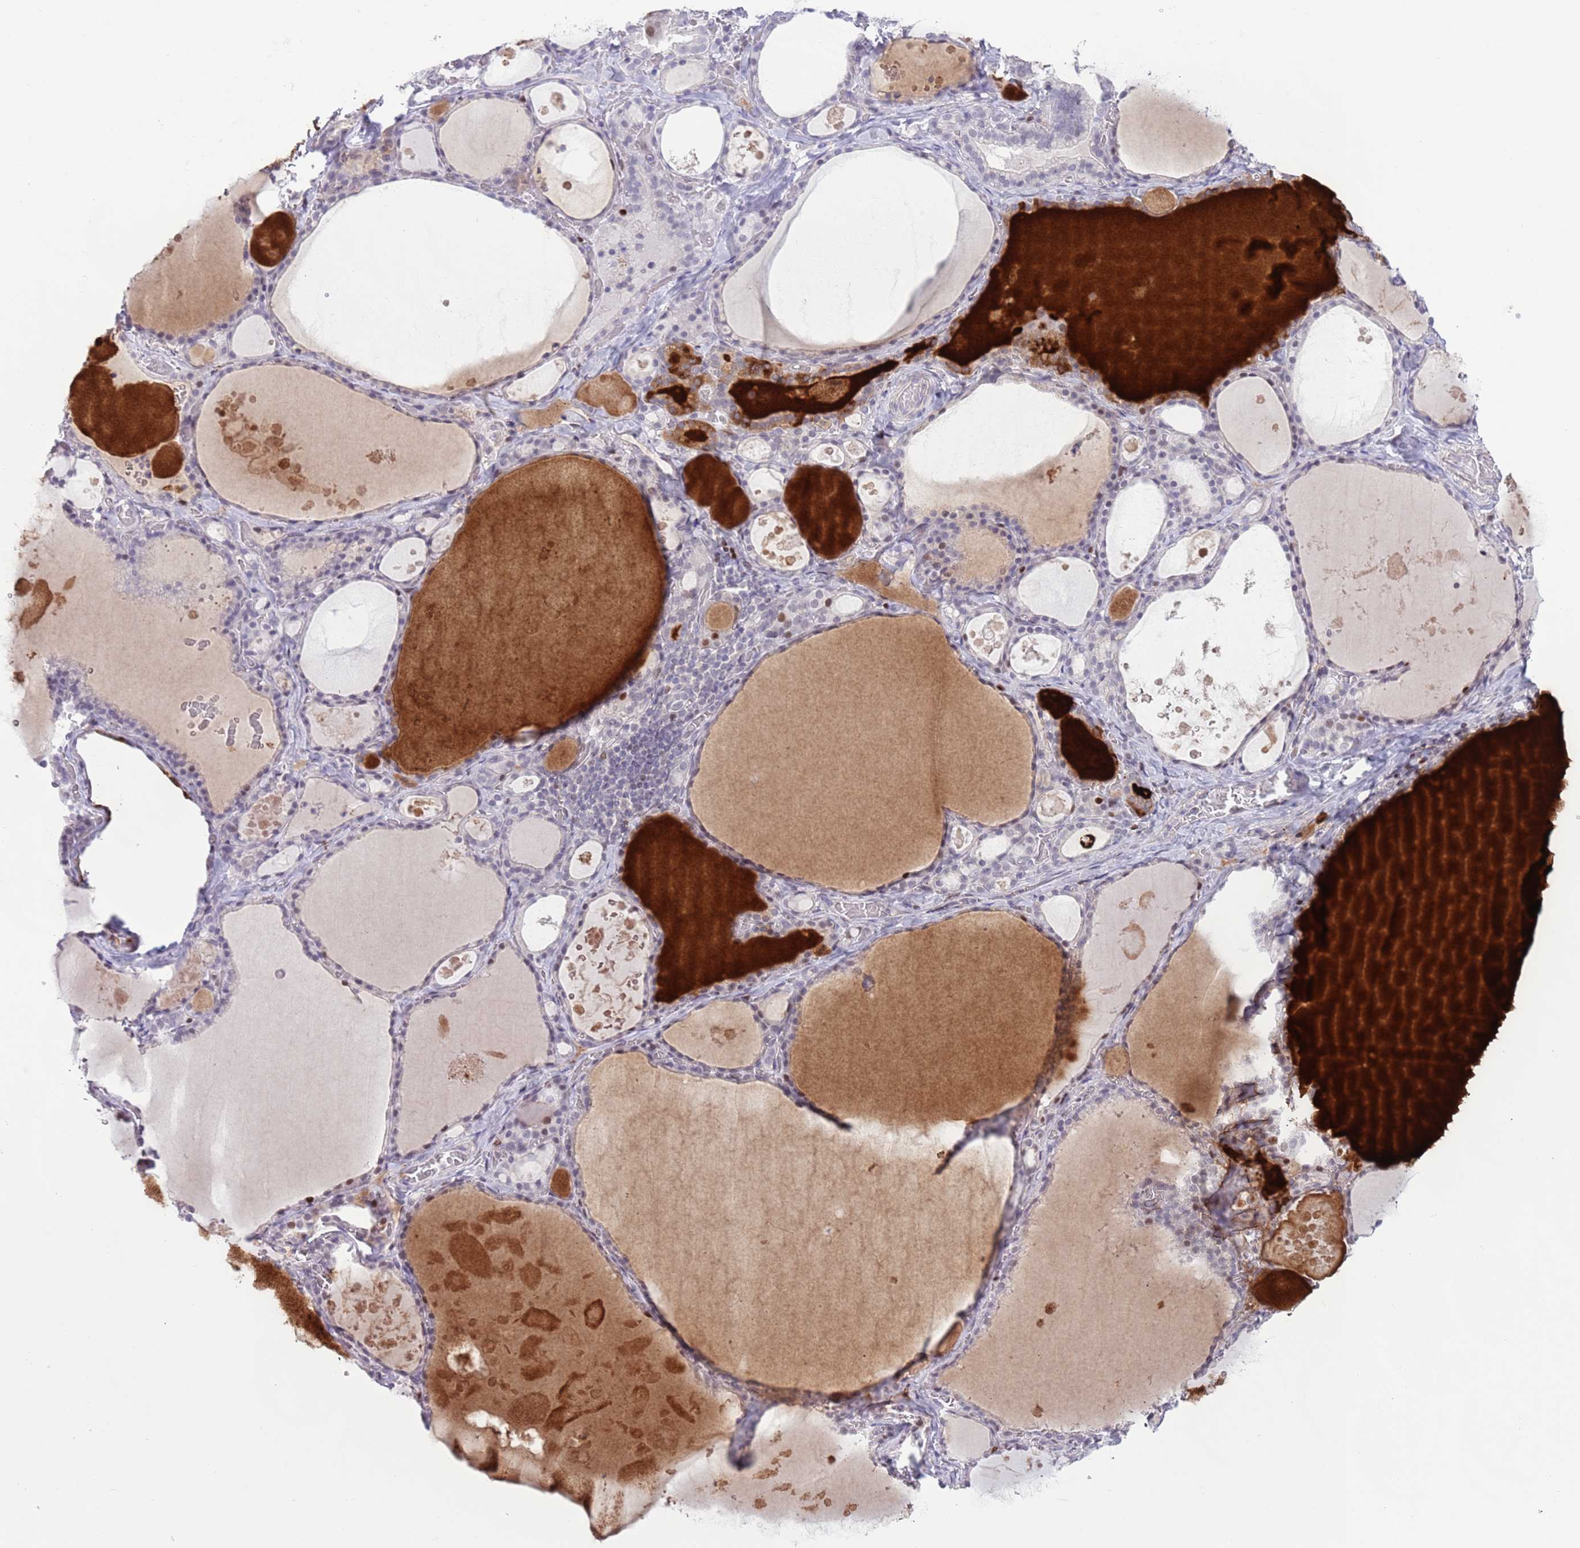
{"staining": {"intensity": "weak", "quantity": "<25%", "location": "nuclear"}, "tissue": "thyroid gland", "cell_type": "Glandular cells", "image_type": "normal", "snomed": [{"axis": "morphology", "description": "Normal tissue, NOS"}, {"axis": "topography", "description": "Thyroid gland"}], "caption": "Protein analysis of benign thyroid gland reveals no significant staining in glandular cells.", "gene": "MFSD10", "patient": {"sex": "male", "age": 56}}